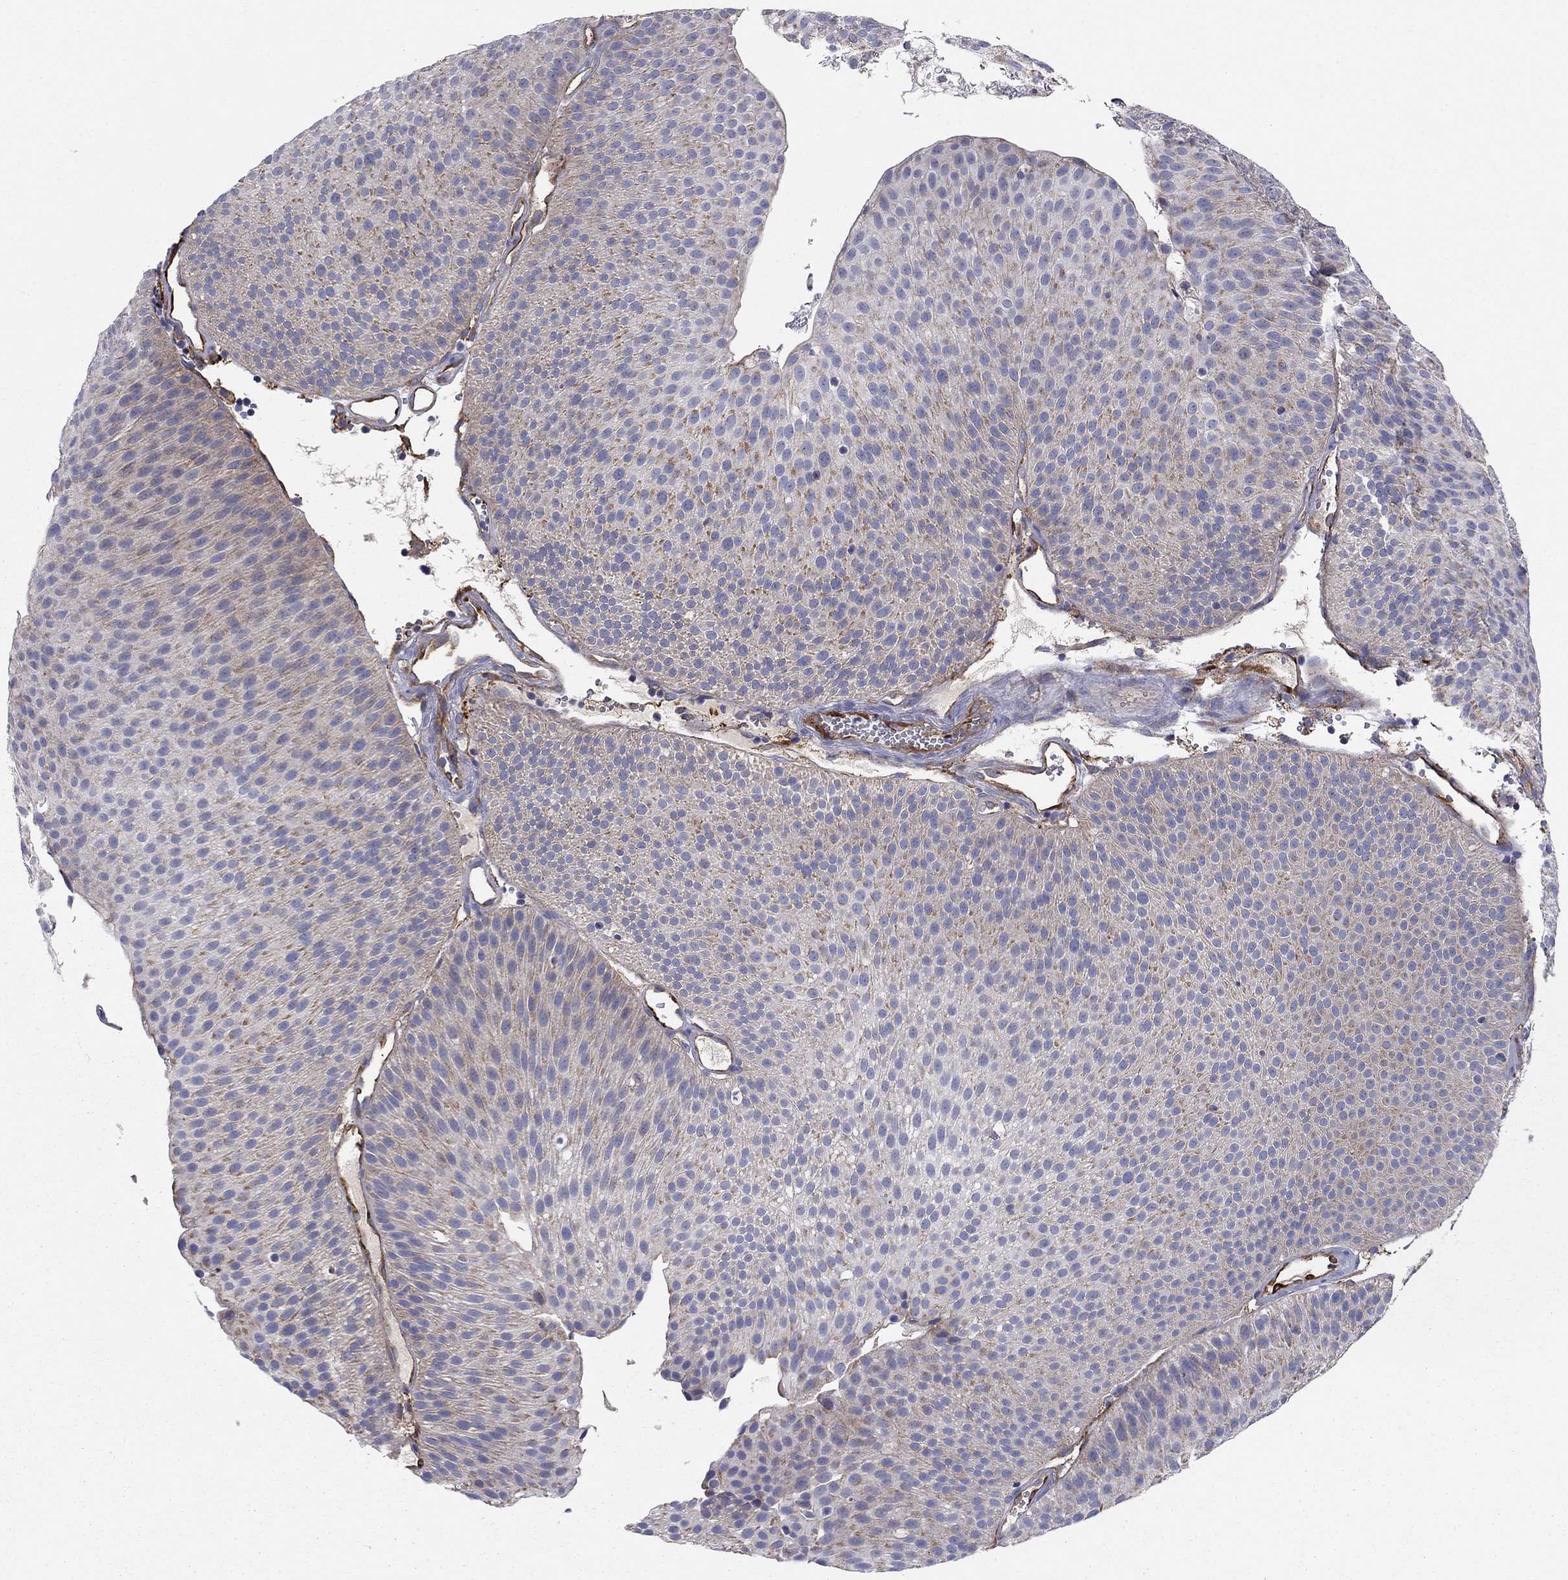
{"staining": {"intensity": "negative", "quantity": "none", "location": "none"}, "tissue": "urothelial cancer", "cell_type": "Tumor cells", "image_type": "cancer", "snomed": [{"axis": "morphology", "description": "Urothelial carcinoma, Low grade"}, {"axis": "topography", "description": "Urinary bladder"}], "caption": "Urothelial cancer stained for a protein using immunohistochemistry (IHC) demonstrates no expression tumor cells.", "gene": "EMP2", "patient": {"sex": "male", "age": 65}}